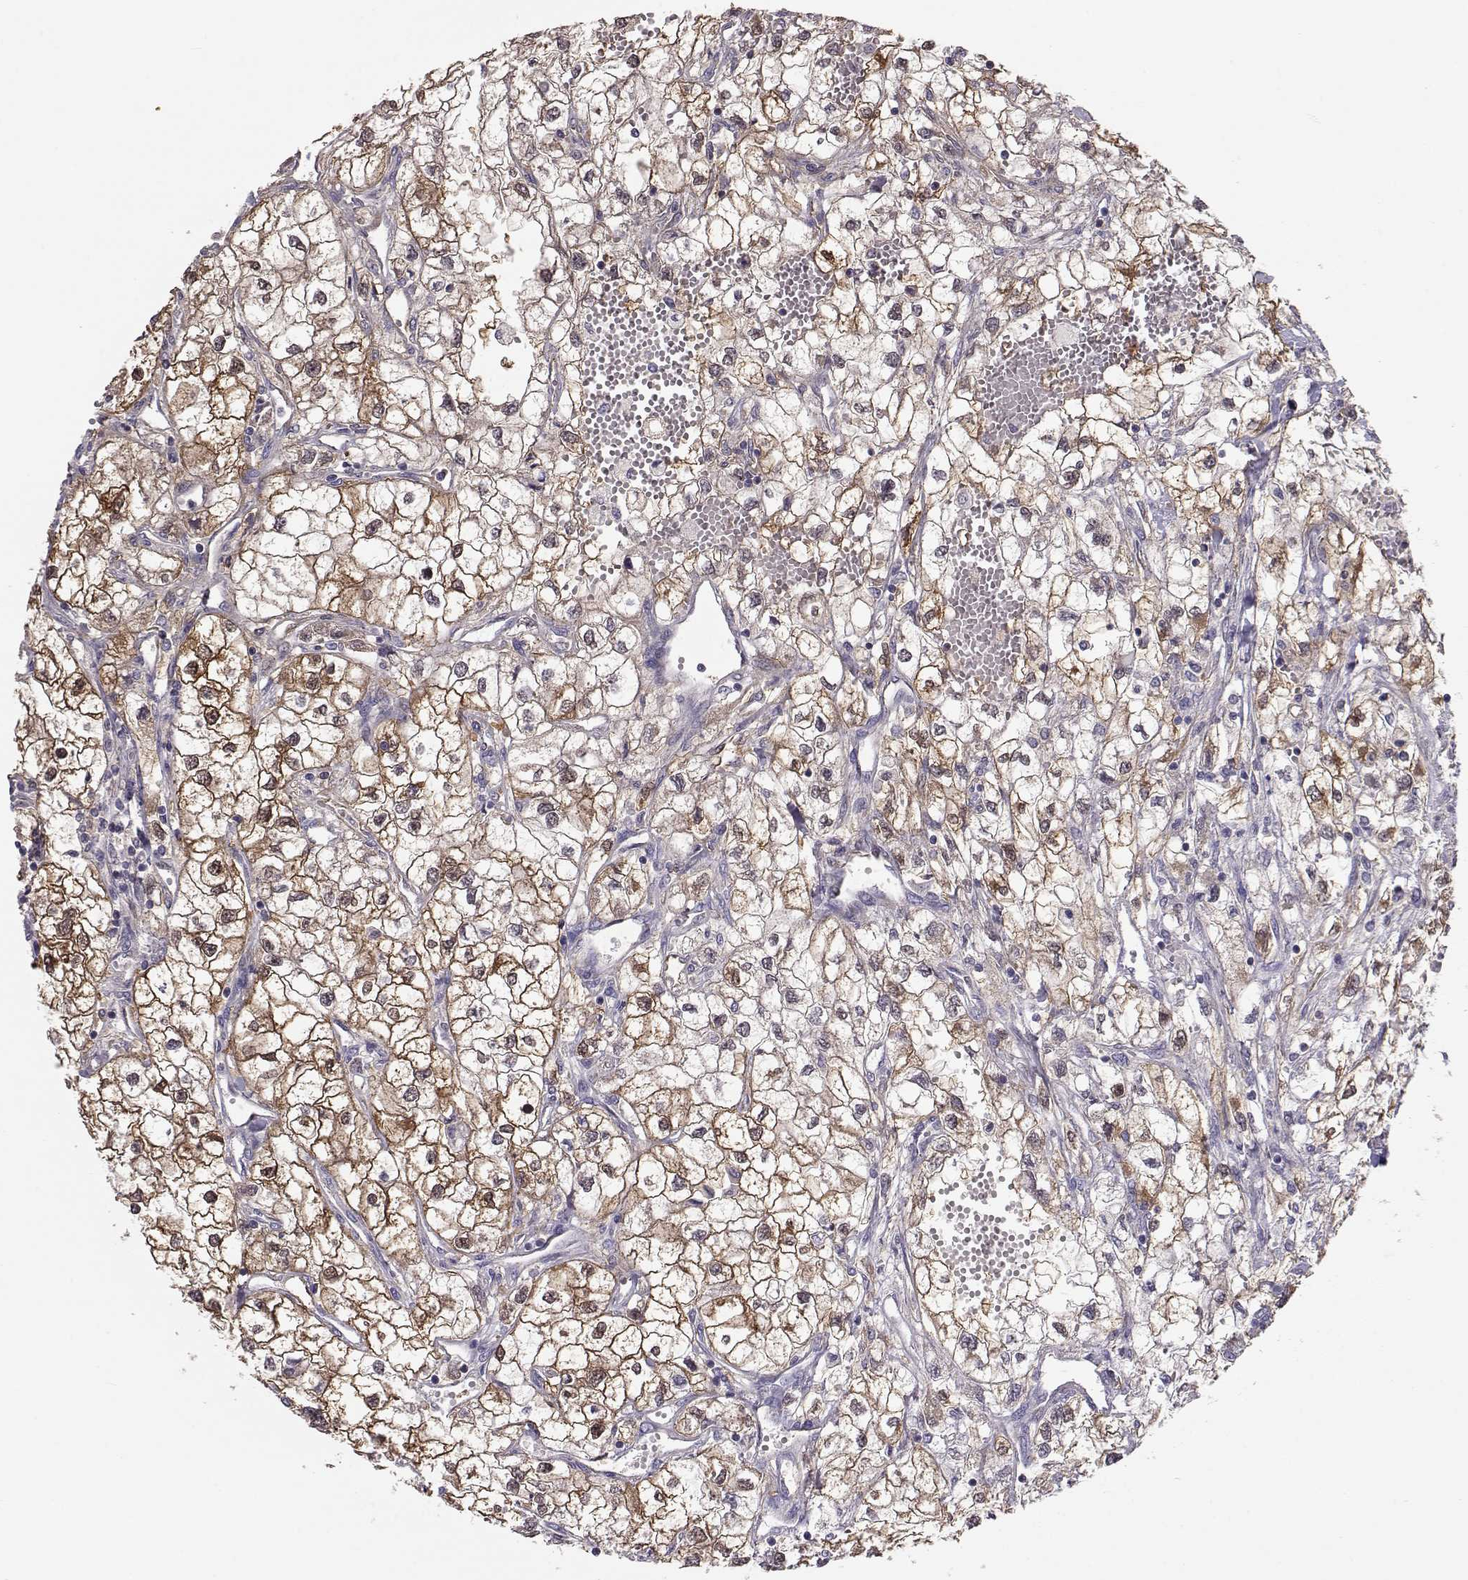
{"staining": {"intensity": "weak", "quantity": ">75%", "location": "cytoplasmic/membranous"}, "tissue": "renal cancer", "cell_type": "Tumor cells", "image_type": "cancer", "snomed": [{"axis": "morphology", "description": "Adenocarcinoma, NOS"}, {"axis": "topography", "description": "Kidney"}], "caption": "Immunohistochemical staining of renal adenocarcinoma reveals low levels of weak cytoplasmic/membranous protein staining in about >75% of tumor cells.", "gene": "NCAM2", "patient": {"sex": "male", "age": 59}}